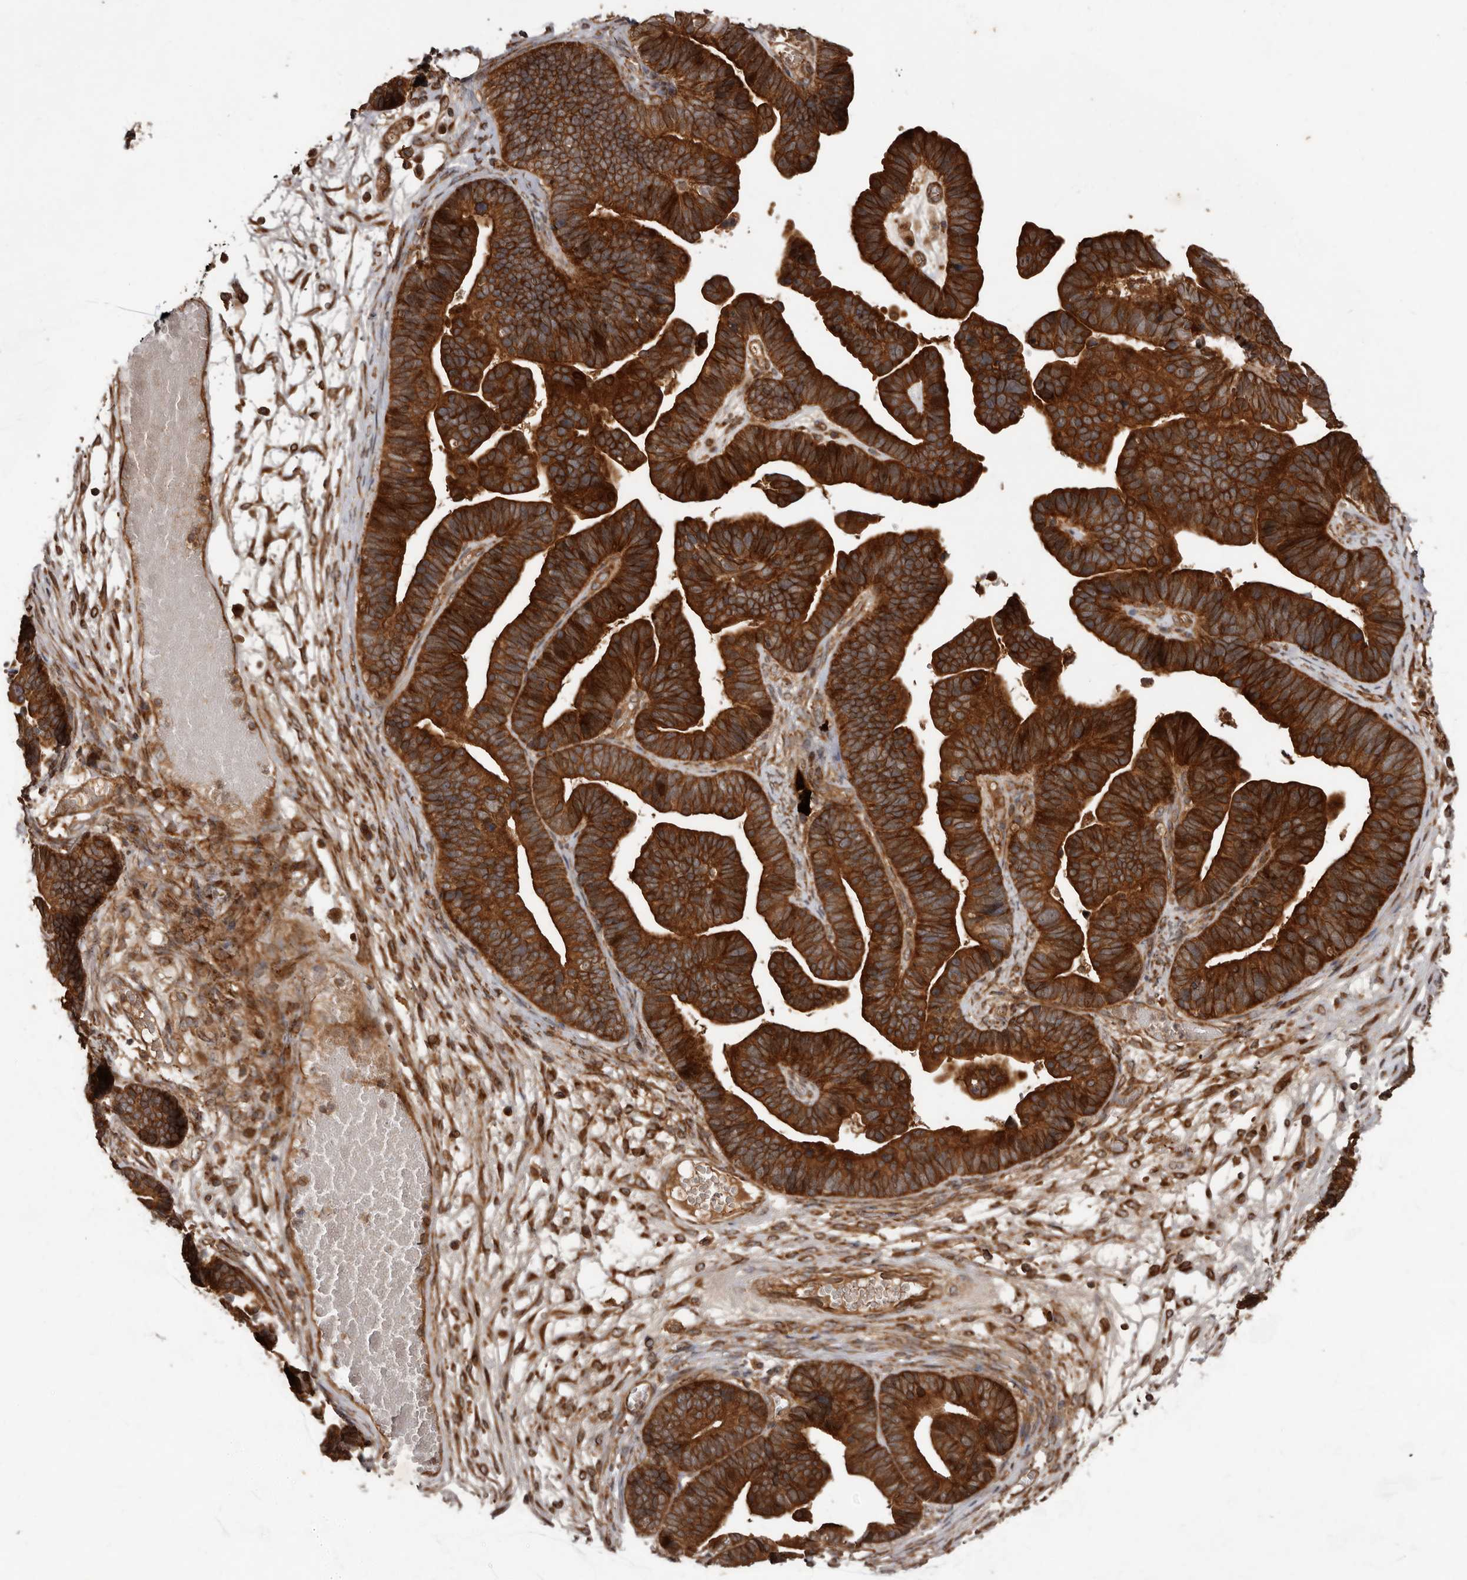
{"staining": {"intensity": "strong", "quantity": ">75%", "location": "cytoplasmic/membranous"}, "tissue": "ovarian cancer", "cell_type": "Tumor cells", "image_type": "cancer", "snomed": [{"axis": "morphology", "description": "Cystadenocarcinoma, serous, NOS"}, {"axis": "topography", "description": "Ovary"}], "caption": "This is an image of immunohistochemistry staining of serous cystadenocarcinoma (ovarian), which shows strong positivity in the cytoplasmic/membranous of tumor cells.", "gene": "STK36", "patient": {"sex": "female", "age": 56}}